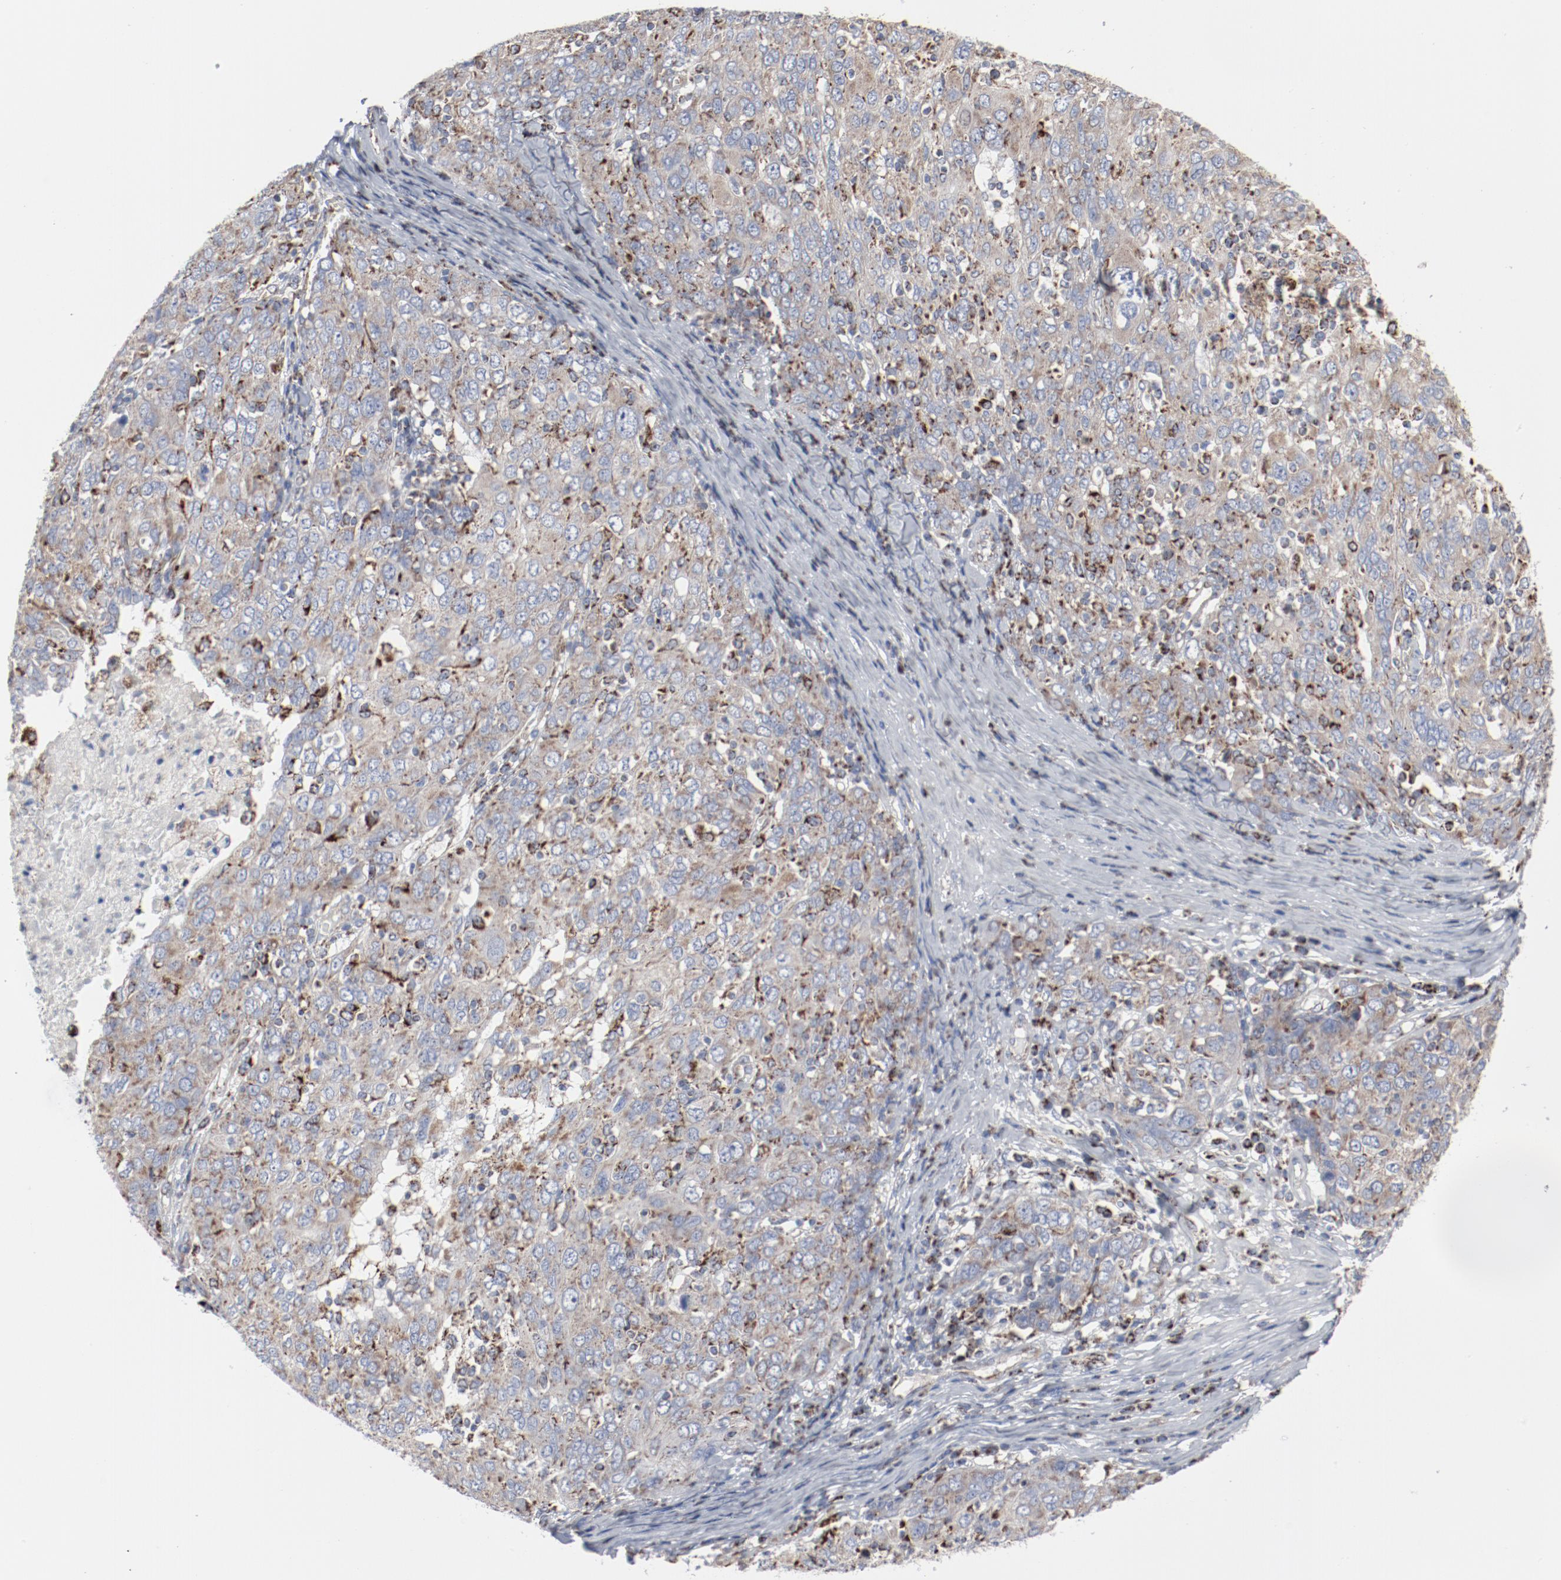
{"staining": {"intensity": "moderate", "quantity": "<25%", "location": "cytoplasmic/membranous"}, "tissue": "ovarian cancer", "cell_type": "Tumor cells", "image_type": "cancer", "snomed": [{"axis": "morphology", "description": "Carcinoma, endometroid"}, {"axis": "topography", "description": "Ovary"}], "caption": "Endometroid carcinoma (ovarian) stained with a protein marker exhibits moderate staining in tumor cells.", "gene": "SETD3", "patient": {"sex": "female", "age": 50}}